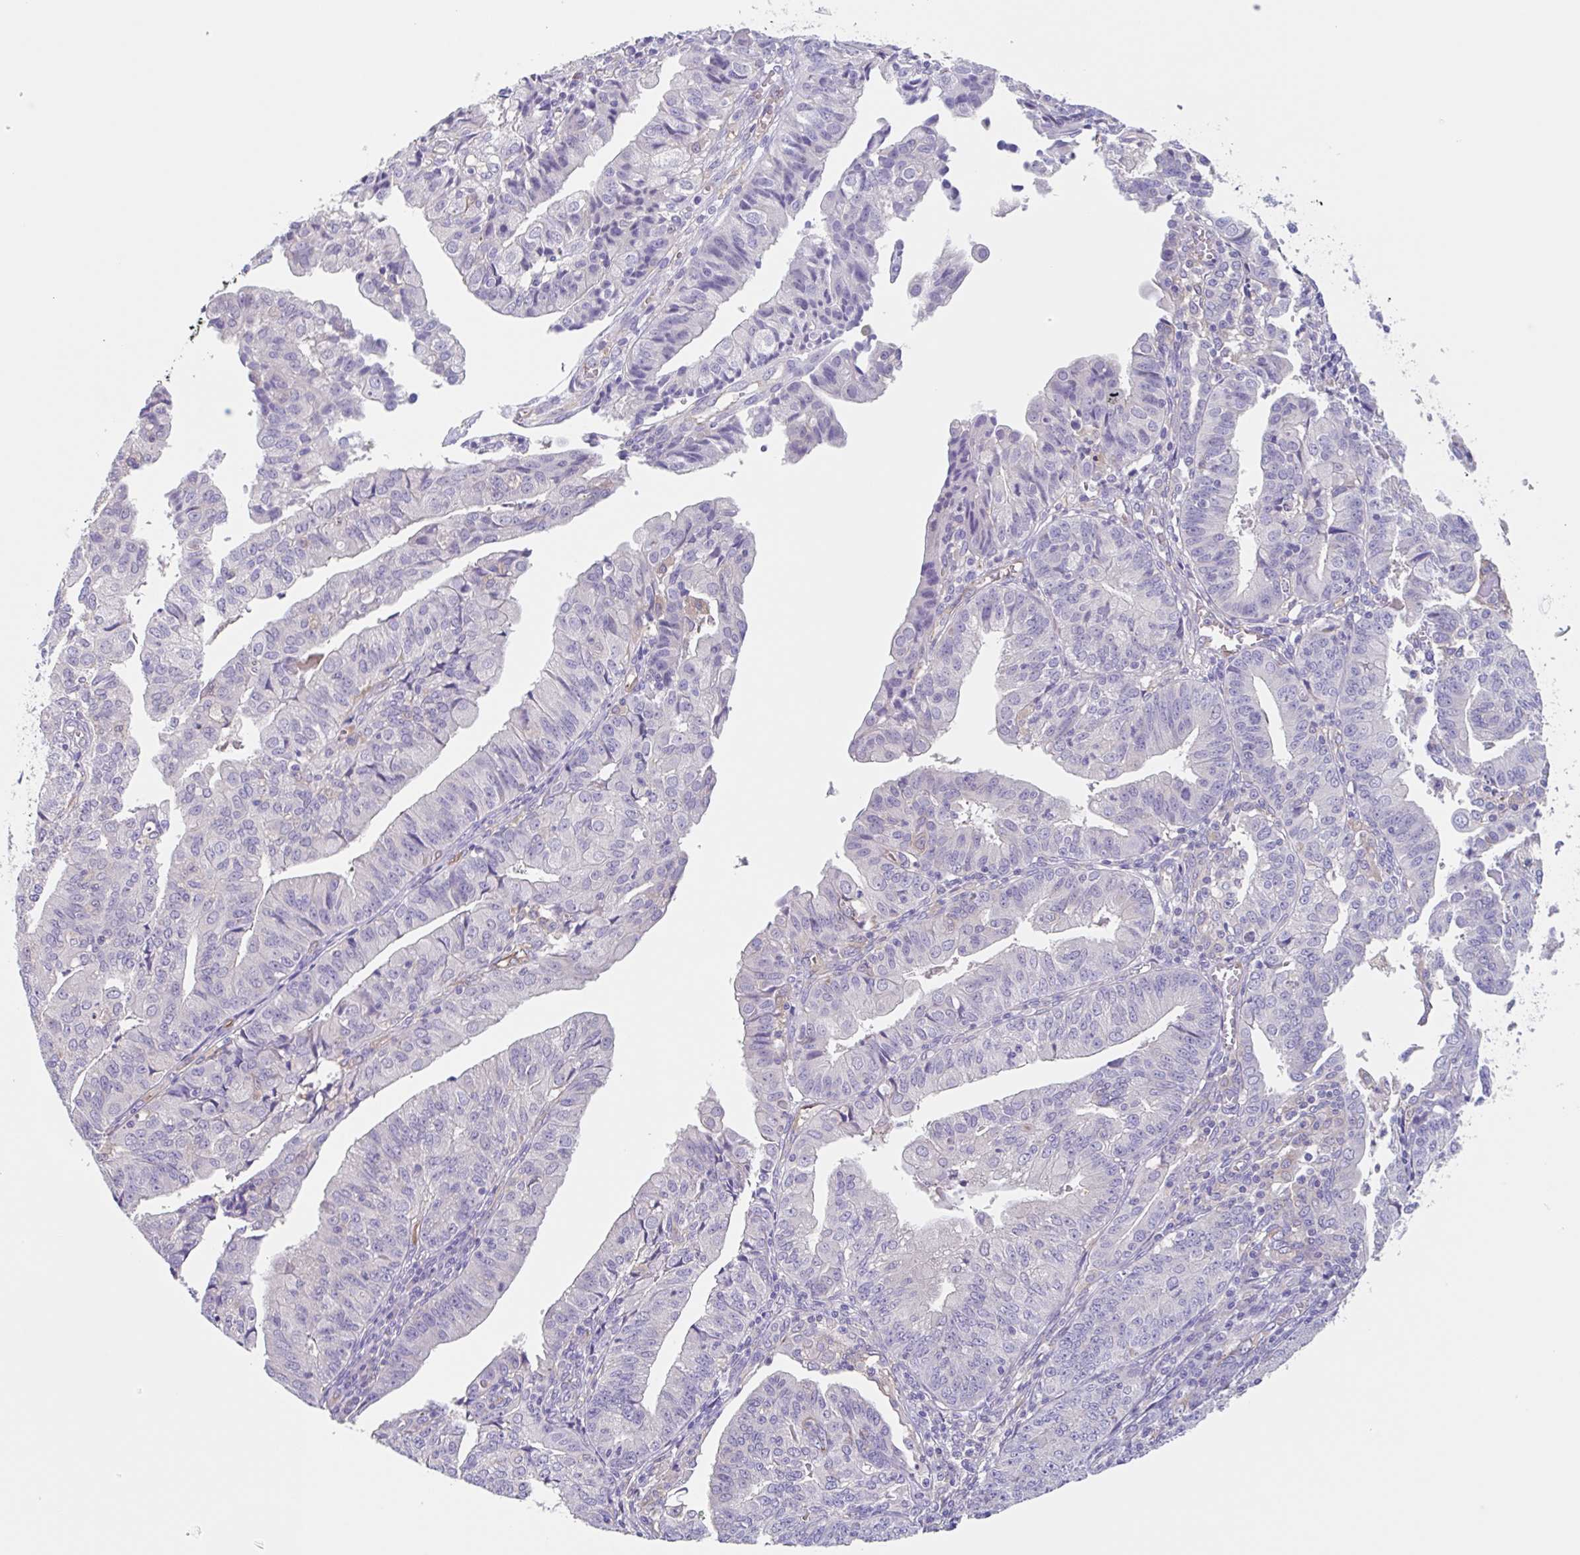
{"staining": {"intensity": "negative", "quantity": "none", "location": "none"}, "tissue": "endometrial cancer", "cell_type": "Tumor cells", "image_type": "cancer", "snomed": [{"axis": "morphology", "description": "Adenocarcinoma, NOS"}, {"axis": "topography", "description": "Endometrium"}], "caption": "Immunohistochemistry (IHC) of endometrial cancer (adenocarcinoma) displays no positivity in tumor cells. (IHC, brightfield microscopy, high magnification).", "gene": "EHD4", "patient": {"sex": "female", "age": 56}}